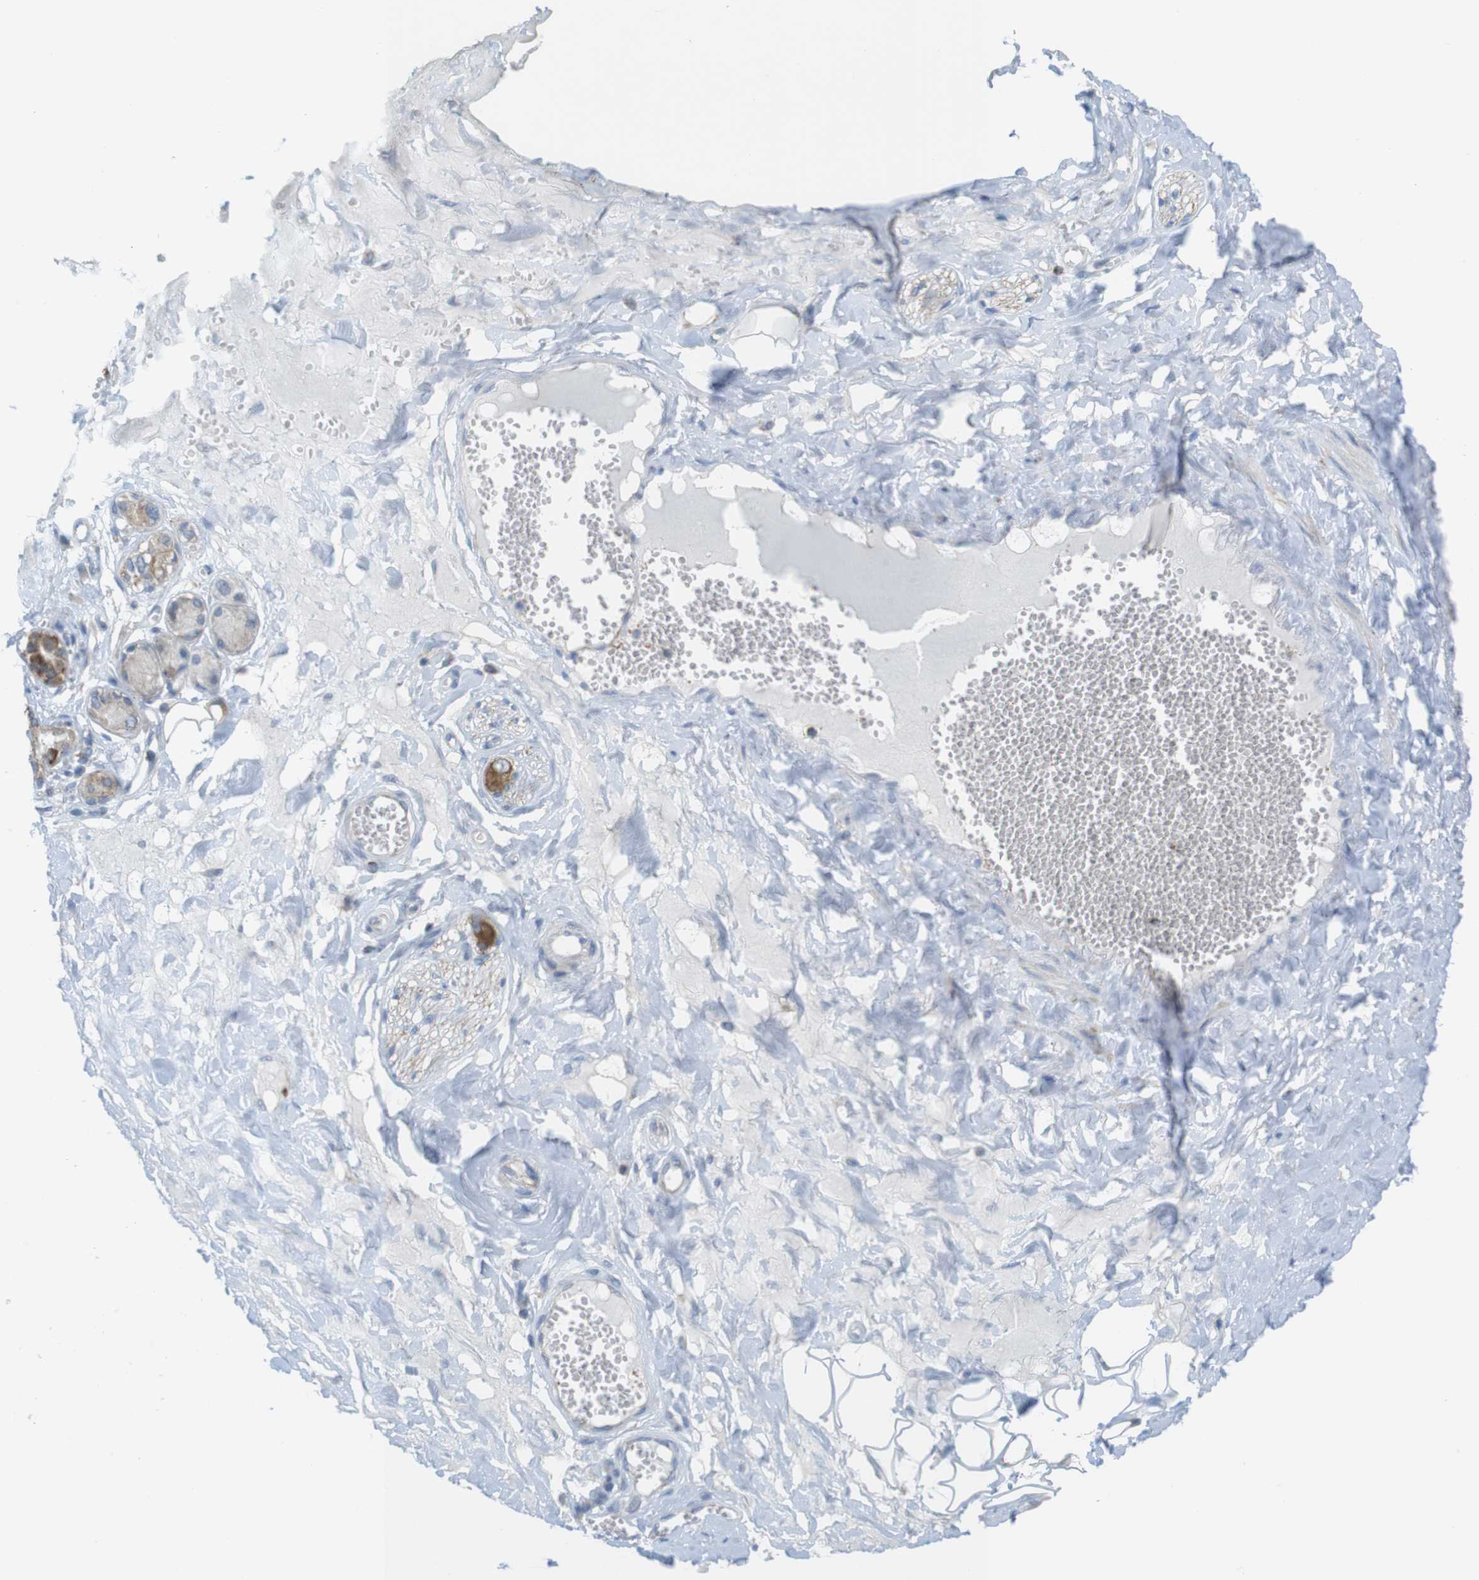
{"staining": {"intensity": "weak", "quantity": "25%-75%", "location": "cytoplasmic/membranous"}, "tissue": "adipose tissue", "cell_type": "Adipocytes", "image_type": "normal", "snomed": [{"axis": "morphology", "description": "Normal tissue, NOS"}, {"axis": "morphology", "description": "Inflammation, NOS"}, {"axis": "topography", "description": "Salivary gland"}, {"axis": "topography", "description": "Peripheral nerve tissue"}], "caption": "Adipose tissue stained with a protein marker reveals weak staining in adipocytes.", "gene": "GRIK1", "patient": {"sex": "female", "age": 75}}